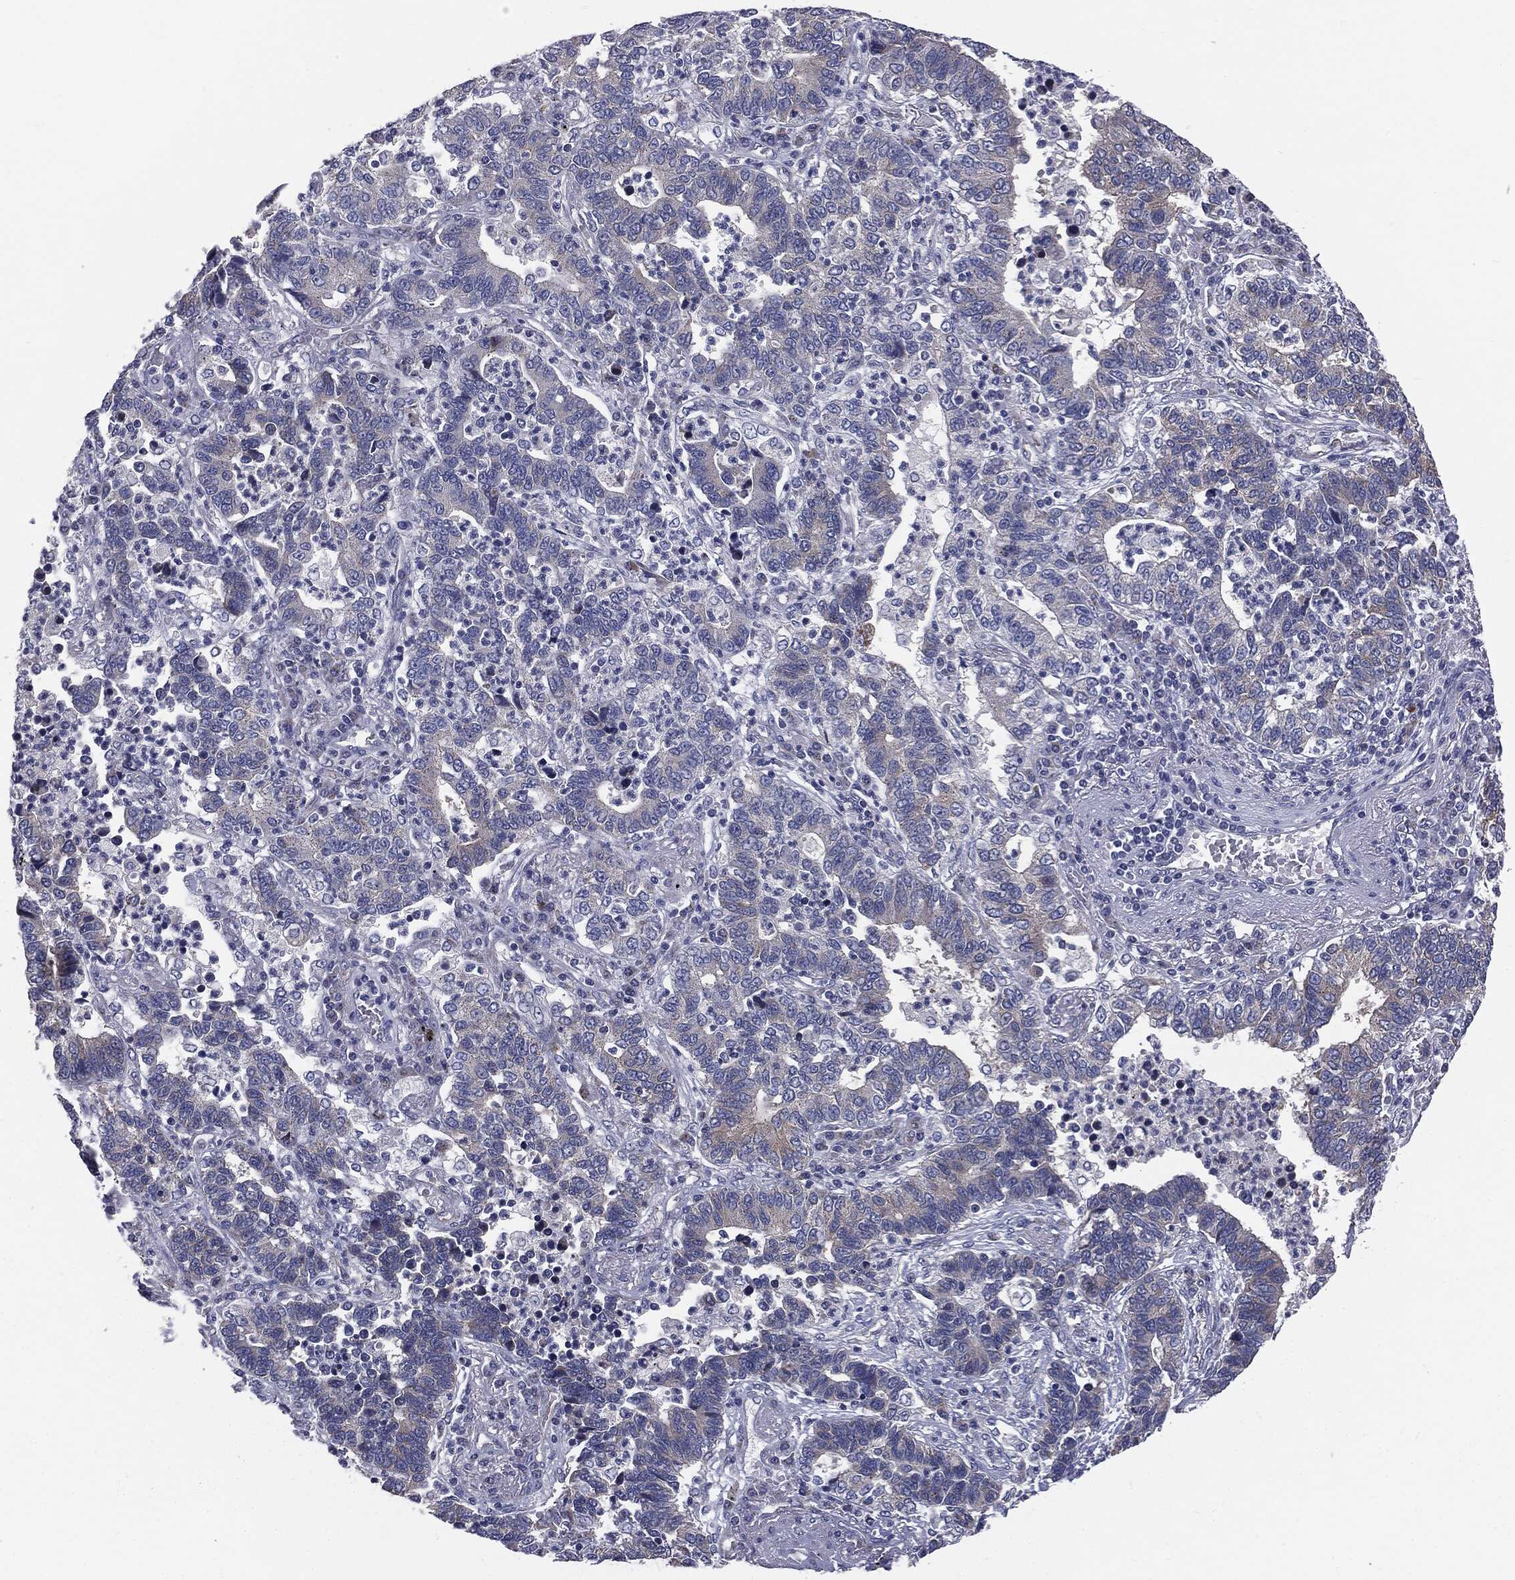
{"staining": {"intensity": "negative", "quantity": "none", "location": "none"}, "tissue": "lung cancer", "cell_type": "Tumor cells", "image_type": "cancer", "snomed": [{"axis": "morphology", "description": "Adenocarcinoma, NOS"}, {"axis": "topography", "description": "Lung"}], "caption": "An IHC micrograph of lung adenocarcinoma is shown. There is no staining in tumor cells of lung adenocarcinoma. The staining was performed using DAB to visualize the protein expression in brown, while the nuclei were stained in blue with hematoxylin (Magnification: 20x).", "gene": "KRT5", "patient": {"sex": "female", "age": 57}}